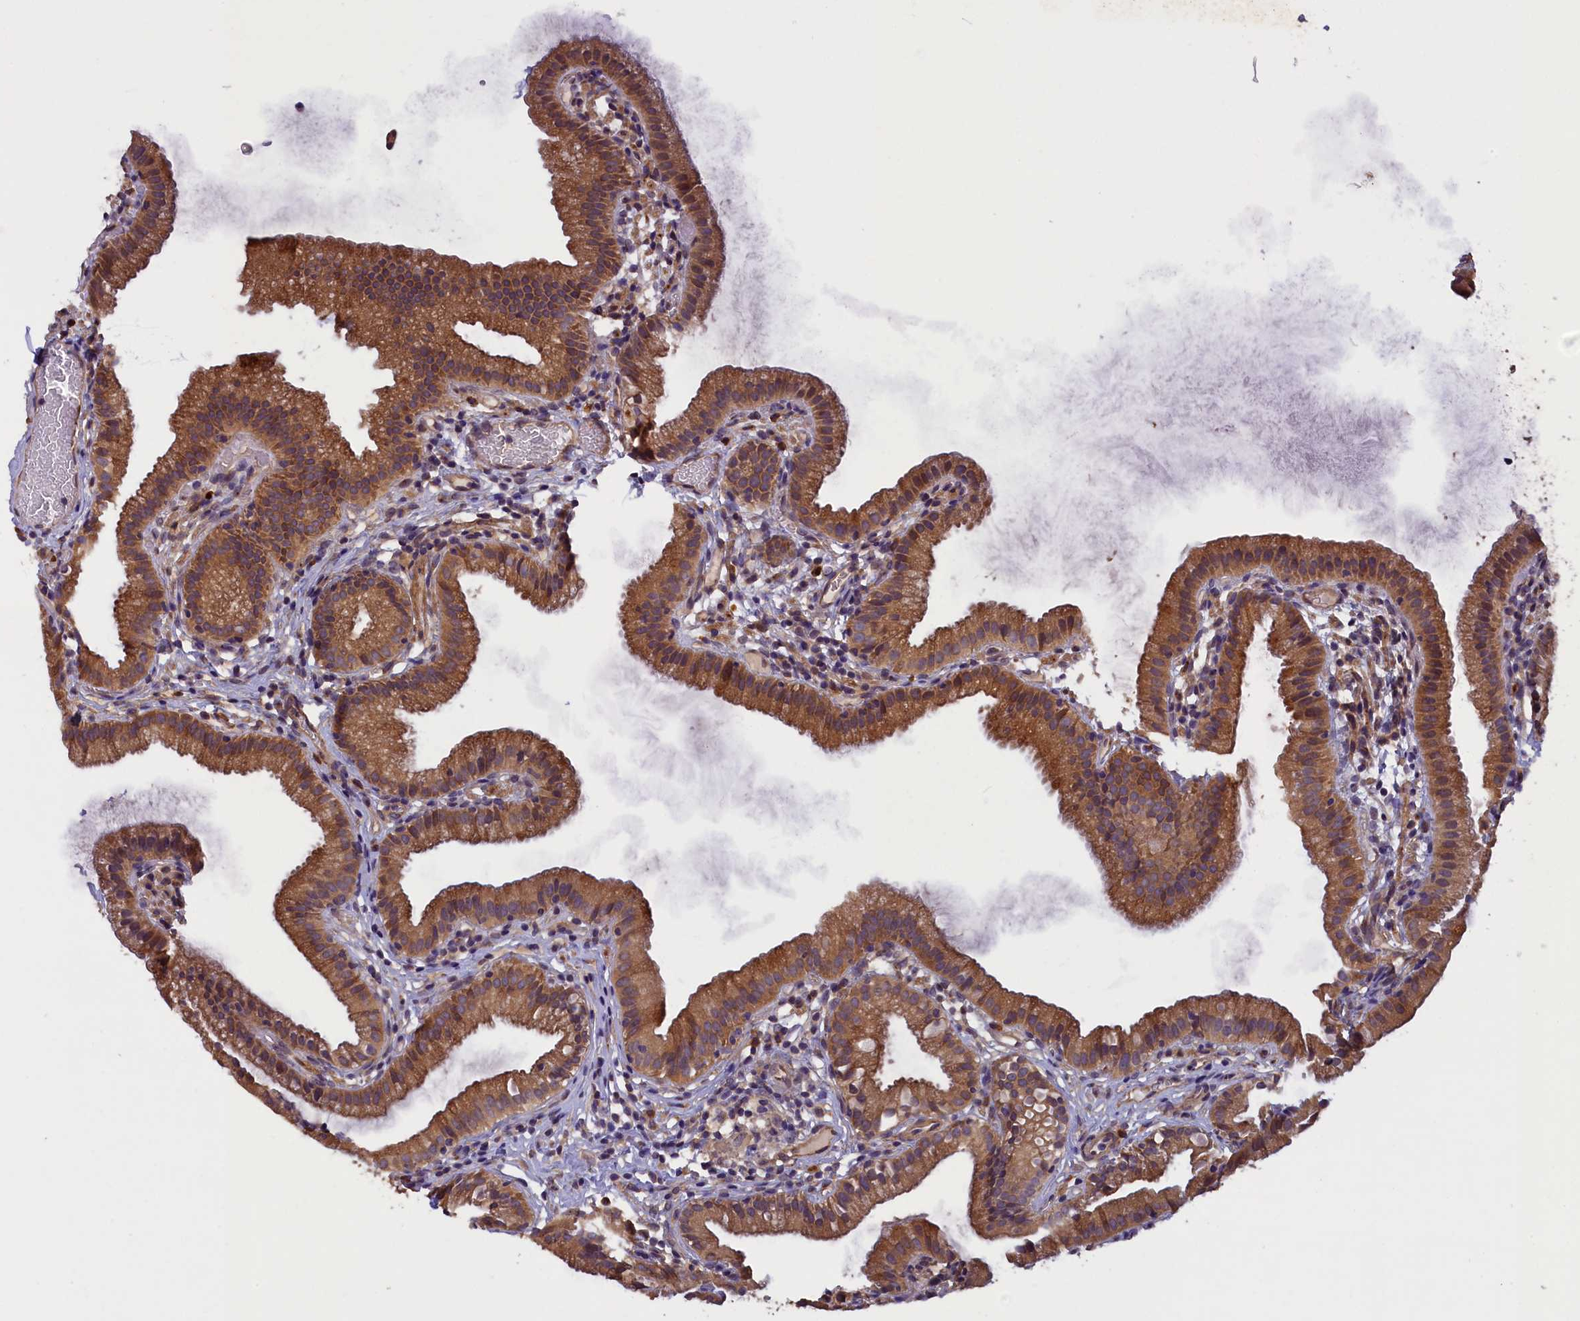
{"staining": {"intensity": "moderate", "quantity": ">75%", "location": "cytoplasmic/membranous"}, "tissue": "gallbladder", "cell_type": "Glandular cells", "image_type": "normal", "snomed": [{"axis": "morphology", "description": "Normal tissue, NOS"}, {"axis": "topography", "description": "Gallbladder"}], "caption": "An immunohistochemistry (IHC) micrograph of normal tissue is shown. Protein staining in brown labels moderate cytoplasmic/membranous positivity in gallbladder within glandular cells.", "gene": "CCDC9B", "patient": {"sex": "female", "age": 46}}